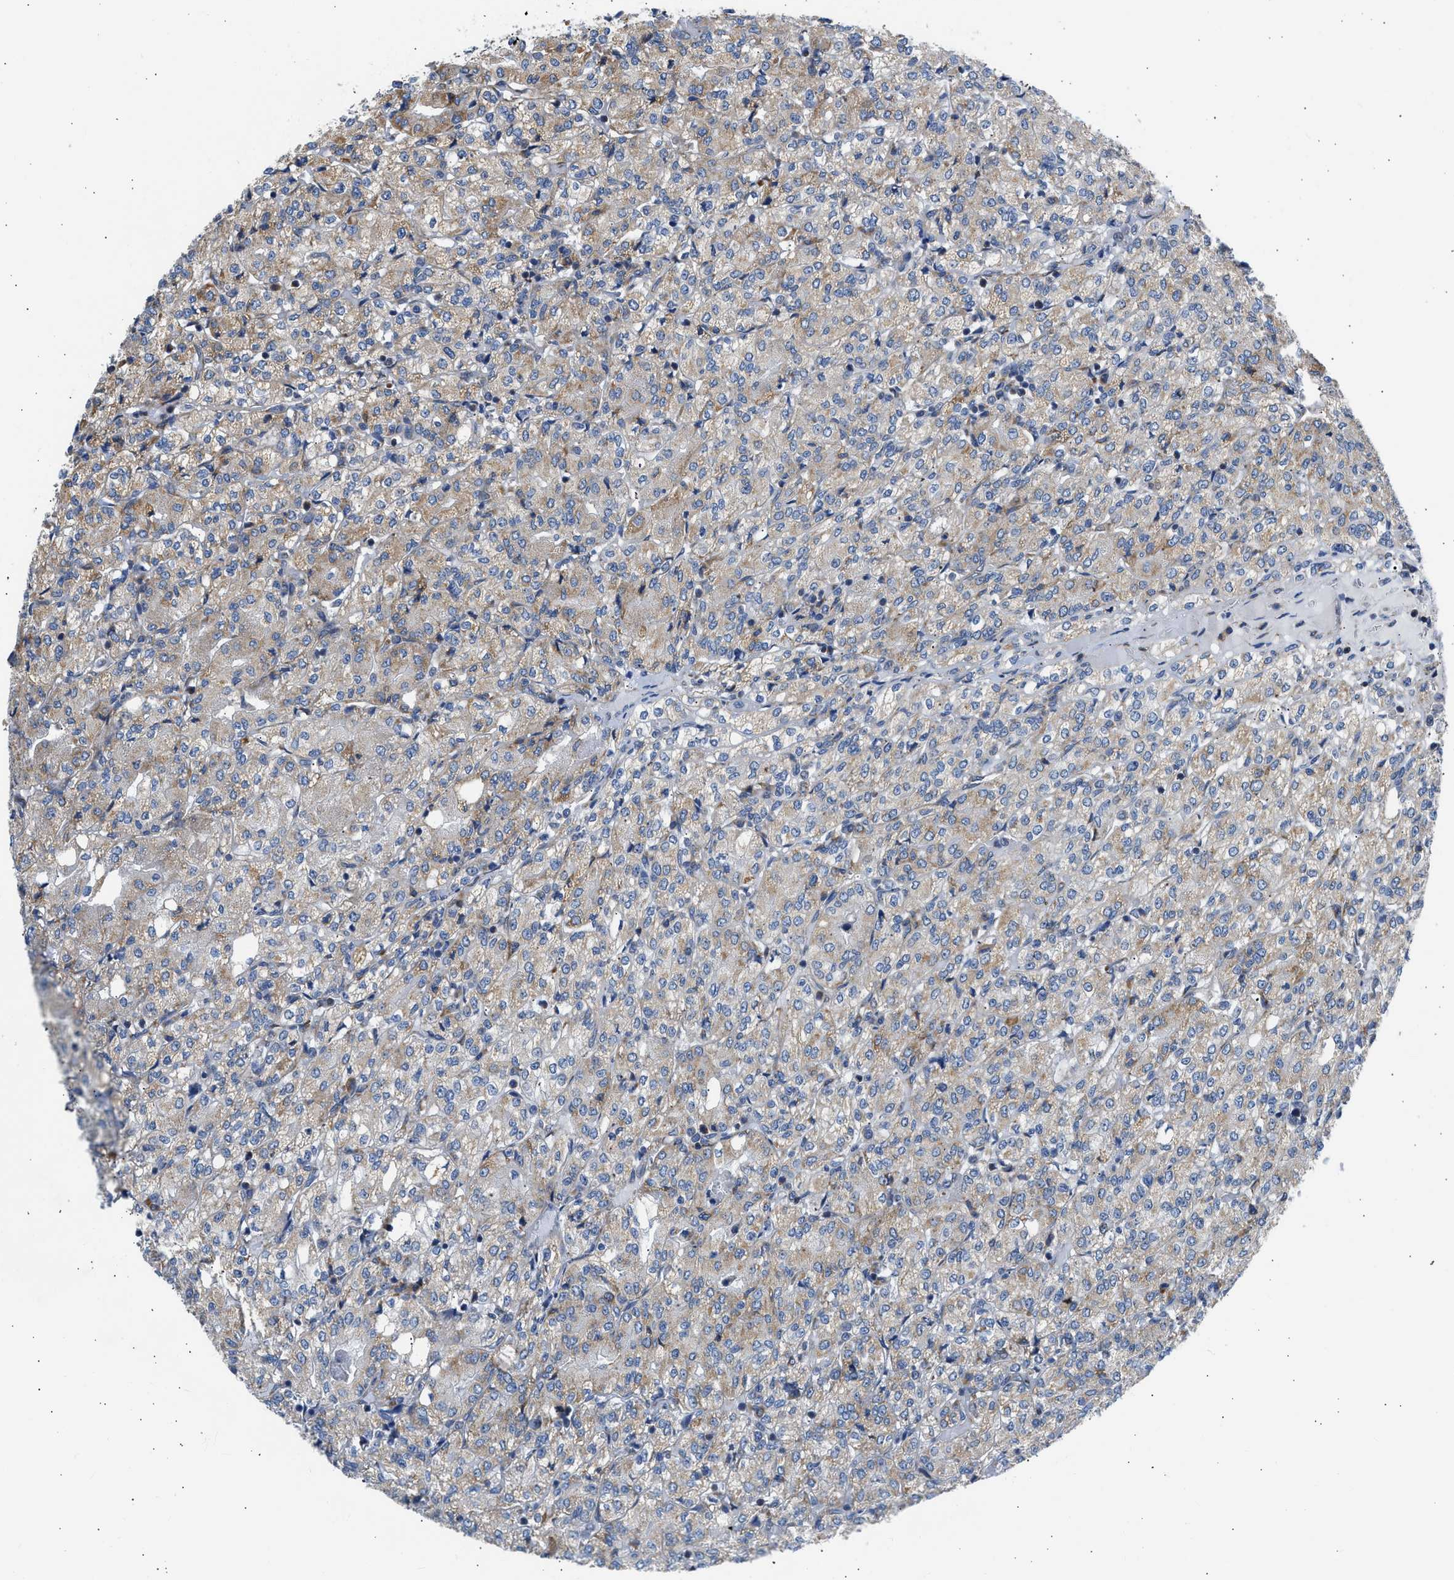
{"staining": {"intensity": "moderate", "quantity": "25%-75%", "location": "cytoplasmic/membranous"}, "tissue": "renal cancer", "cell_type": "Tumor cells", "image_type": "cancer", "snomed": [{"axis": "morphology", "description": "Adenocarcinoma, NOS"}, {"axis": "topography", "description": "Kidney"}], "caption": "The micrograph reveals staining of renal adenocarcinoma, revealing moderate cytoplasmic/membranous protein expression (brown color) within tumor cells.", "gene": "CAMKK2", "patient": {"sex": "male", "age": 77}}